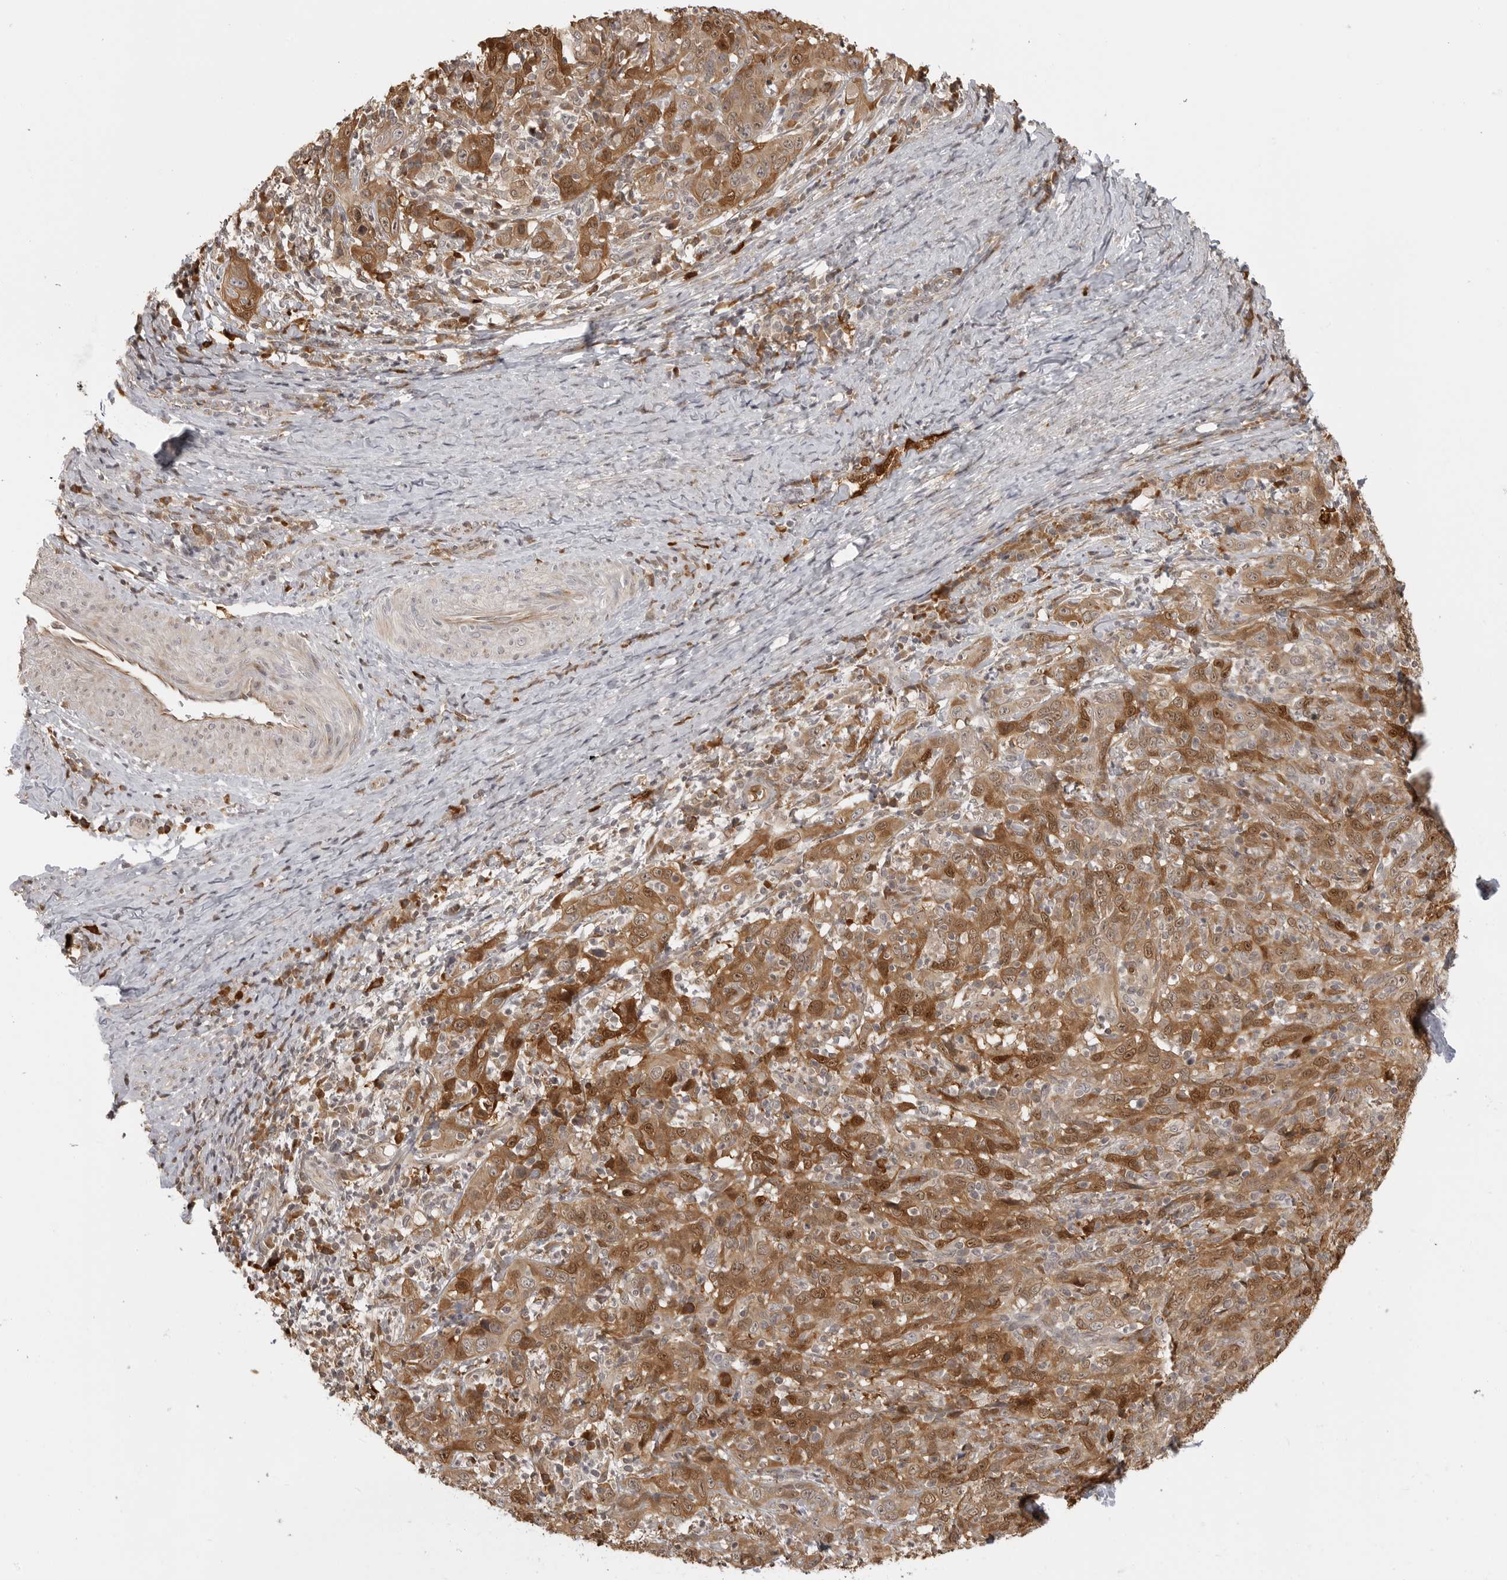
{"staining": {"intensity": "moderate", "quantity": ">75%", "location": "cytoplasmic/membranous,nuclear"}, "tissue": "cervical cancer", "cell_type": "Tumor cells", "image_type": "cancer", "snomed": [{"axis": "morphology", "description": "Squamous cell carcinoma, NOS"}, {"axis": "topography", "description": "Cervix"}], "caption": "A brown stain highlights moderate cytoplasmic/membranous and nuclear positivity of a protein in cervical cancer (squamous cell carcinoma) tumor cells.", "gene": "IDO1", "patient": {"sex": "female", "age": 46}}